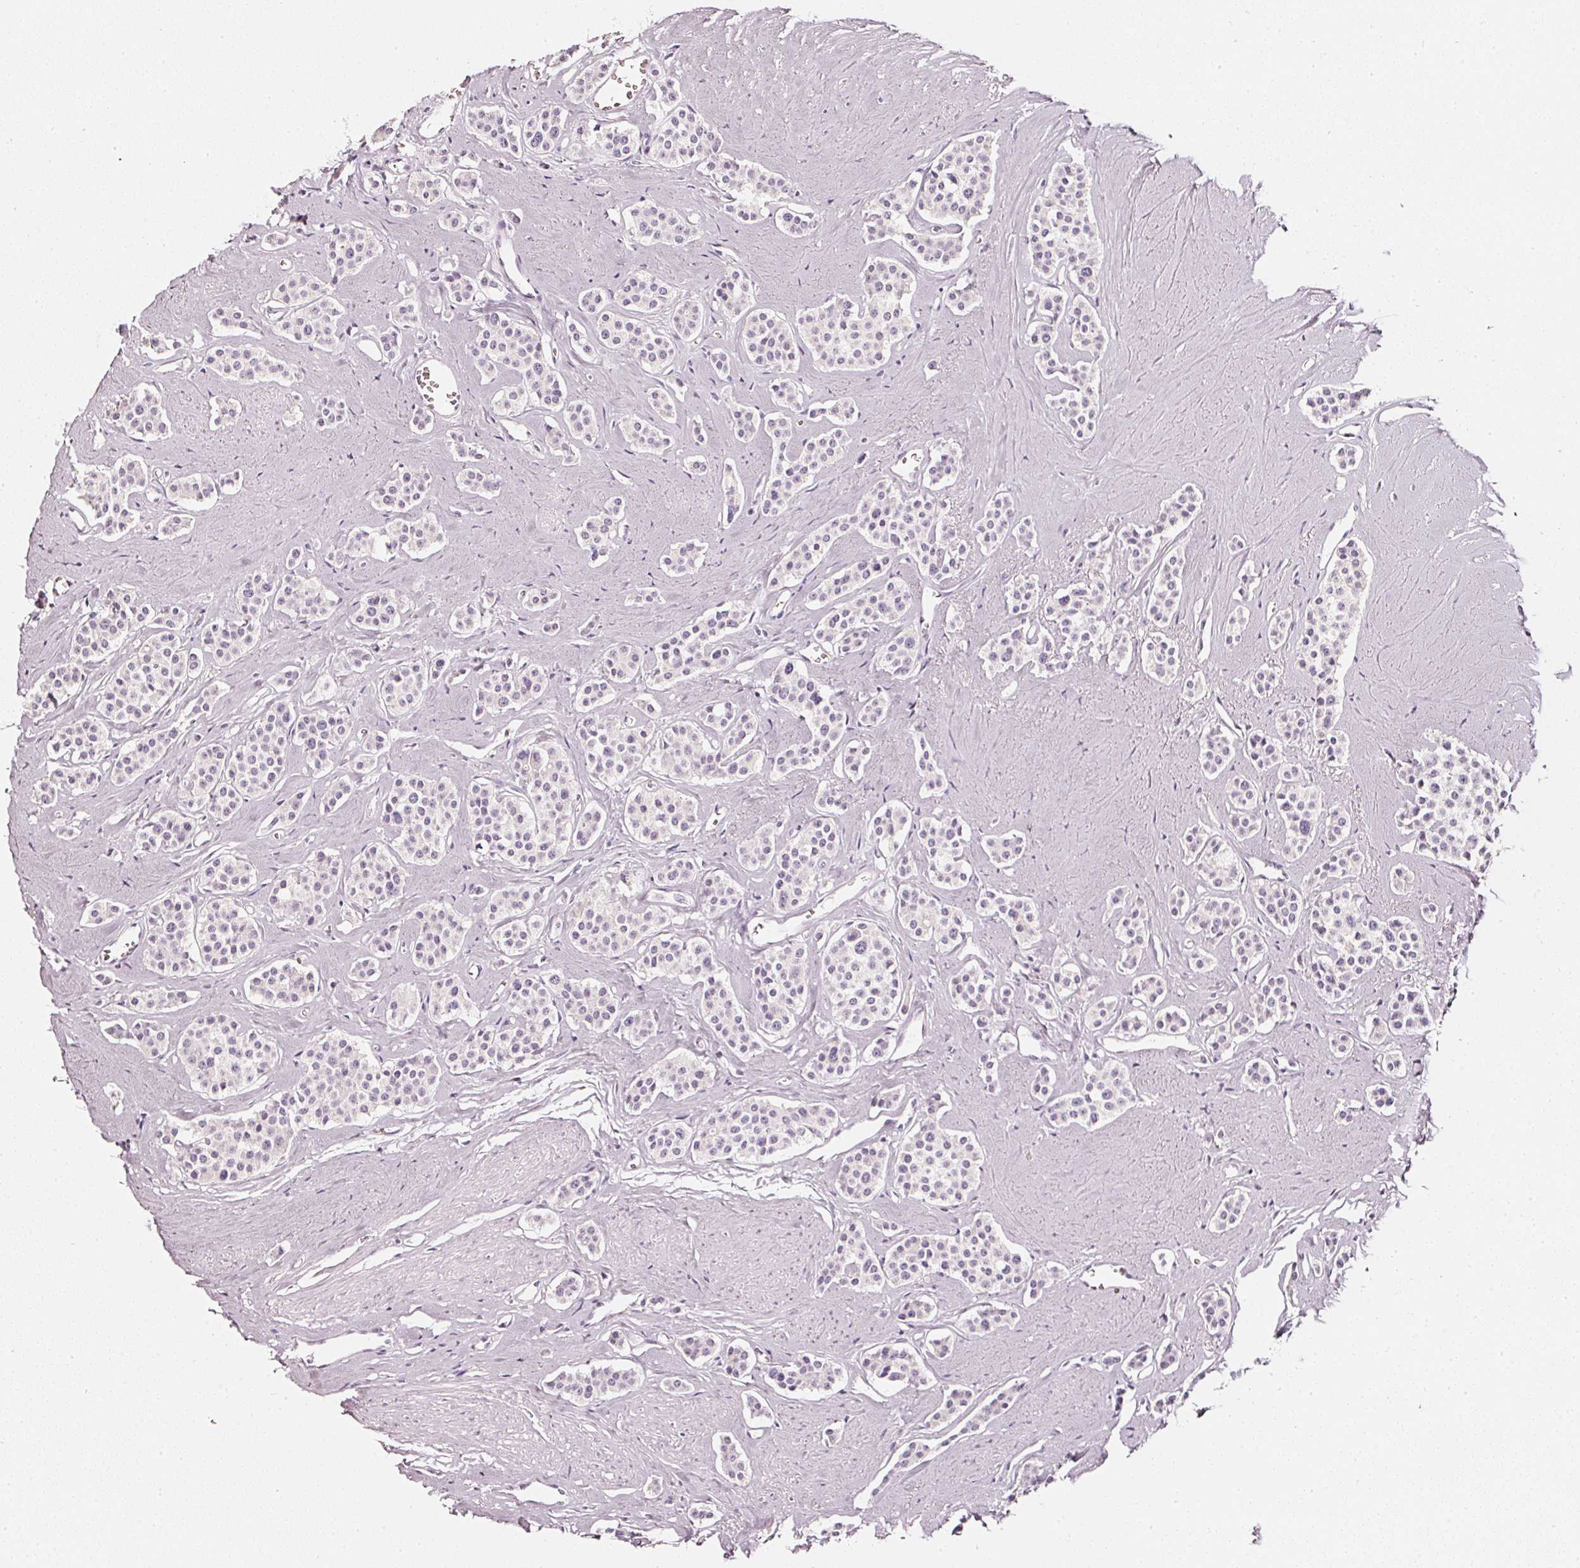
{"staining": {"intensity": "negative", "quantity": "none", "location": "none"}, "tissue": "carcinoid", "cell_type": "Tumor cells", "image_type": "cancer", "snomed": [{"axis": "morphology", "description": "Carcinoid, malignant, NOS"}, {"axis": "topography", "description": "Small intestine"}], "caption": "IHC image of carcinoid (malignant) stained for a protein (brown), which shows no expression in tumor cells. (Immunohistochemistry, brightfield microscopy, high magnification).", "gene": "CNP", "patient": {"sex": "male", "age": 60}}